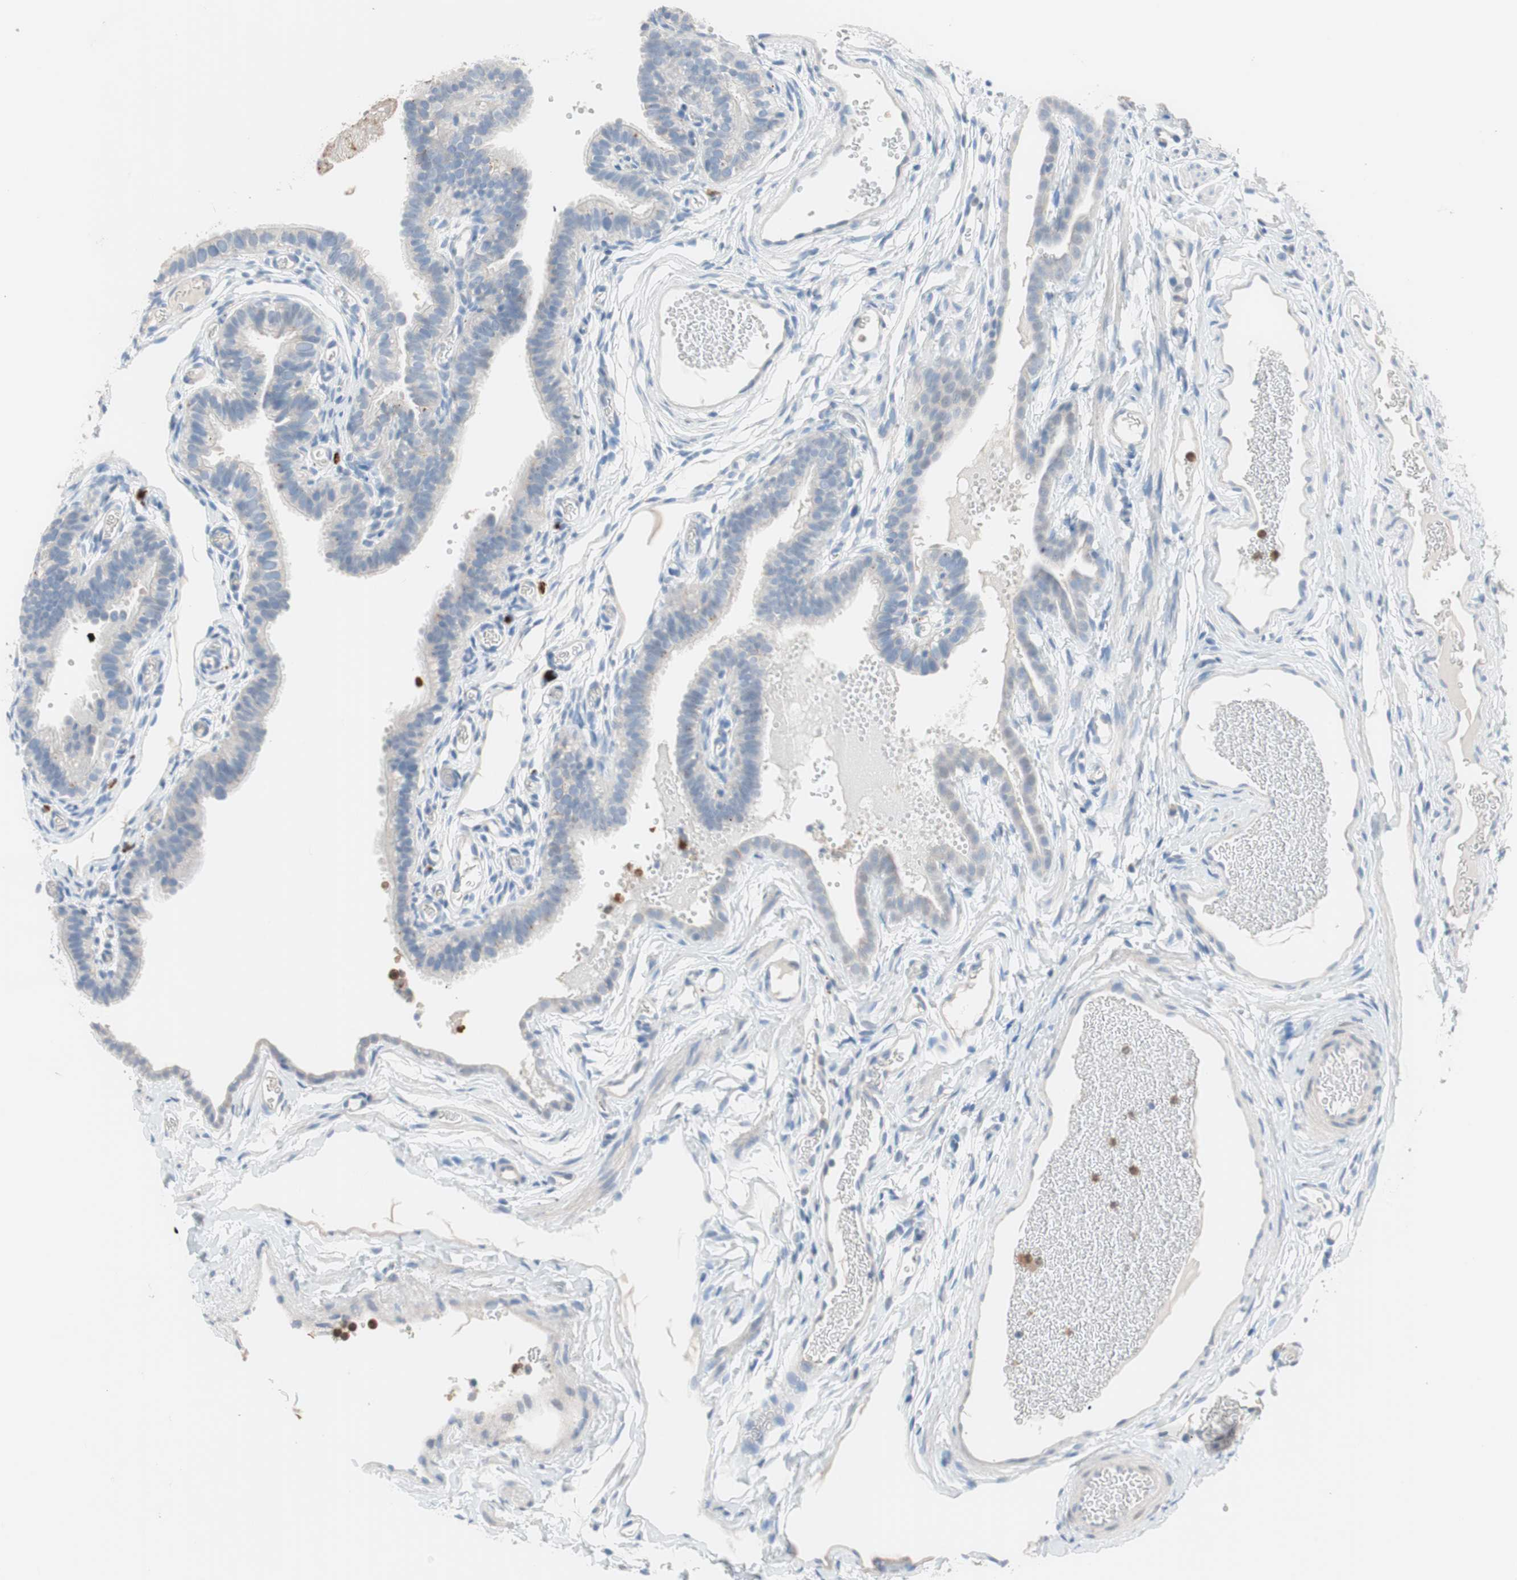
{"staining": {"intensity": "negative", "quantity": "none", "location": "none"}, "tissue": "fallopian tube", "cell_type": "Glandular cells", "image_type": "normal", "snomed": [{"axis": "morphology", "description": "Normal tissue, NOS"}, {"axis": "topography", "description": "Fallopian tube"}, {"axis": "topography", "description": "Placenta"}], "caption": "High power microscopy image of an immunohistochemistry (IHC) histopathology image of unremarkable fallopian tube, revealing no significant staining in glandular cells.", "gene": "CLEC4D", "patient": {"sex": "female", "age": 34}}